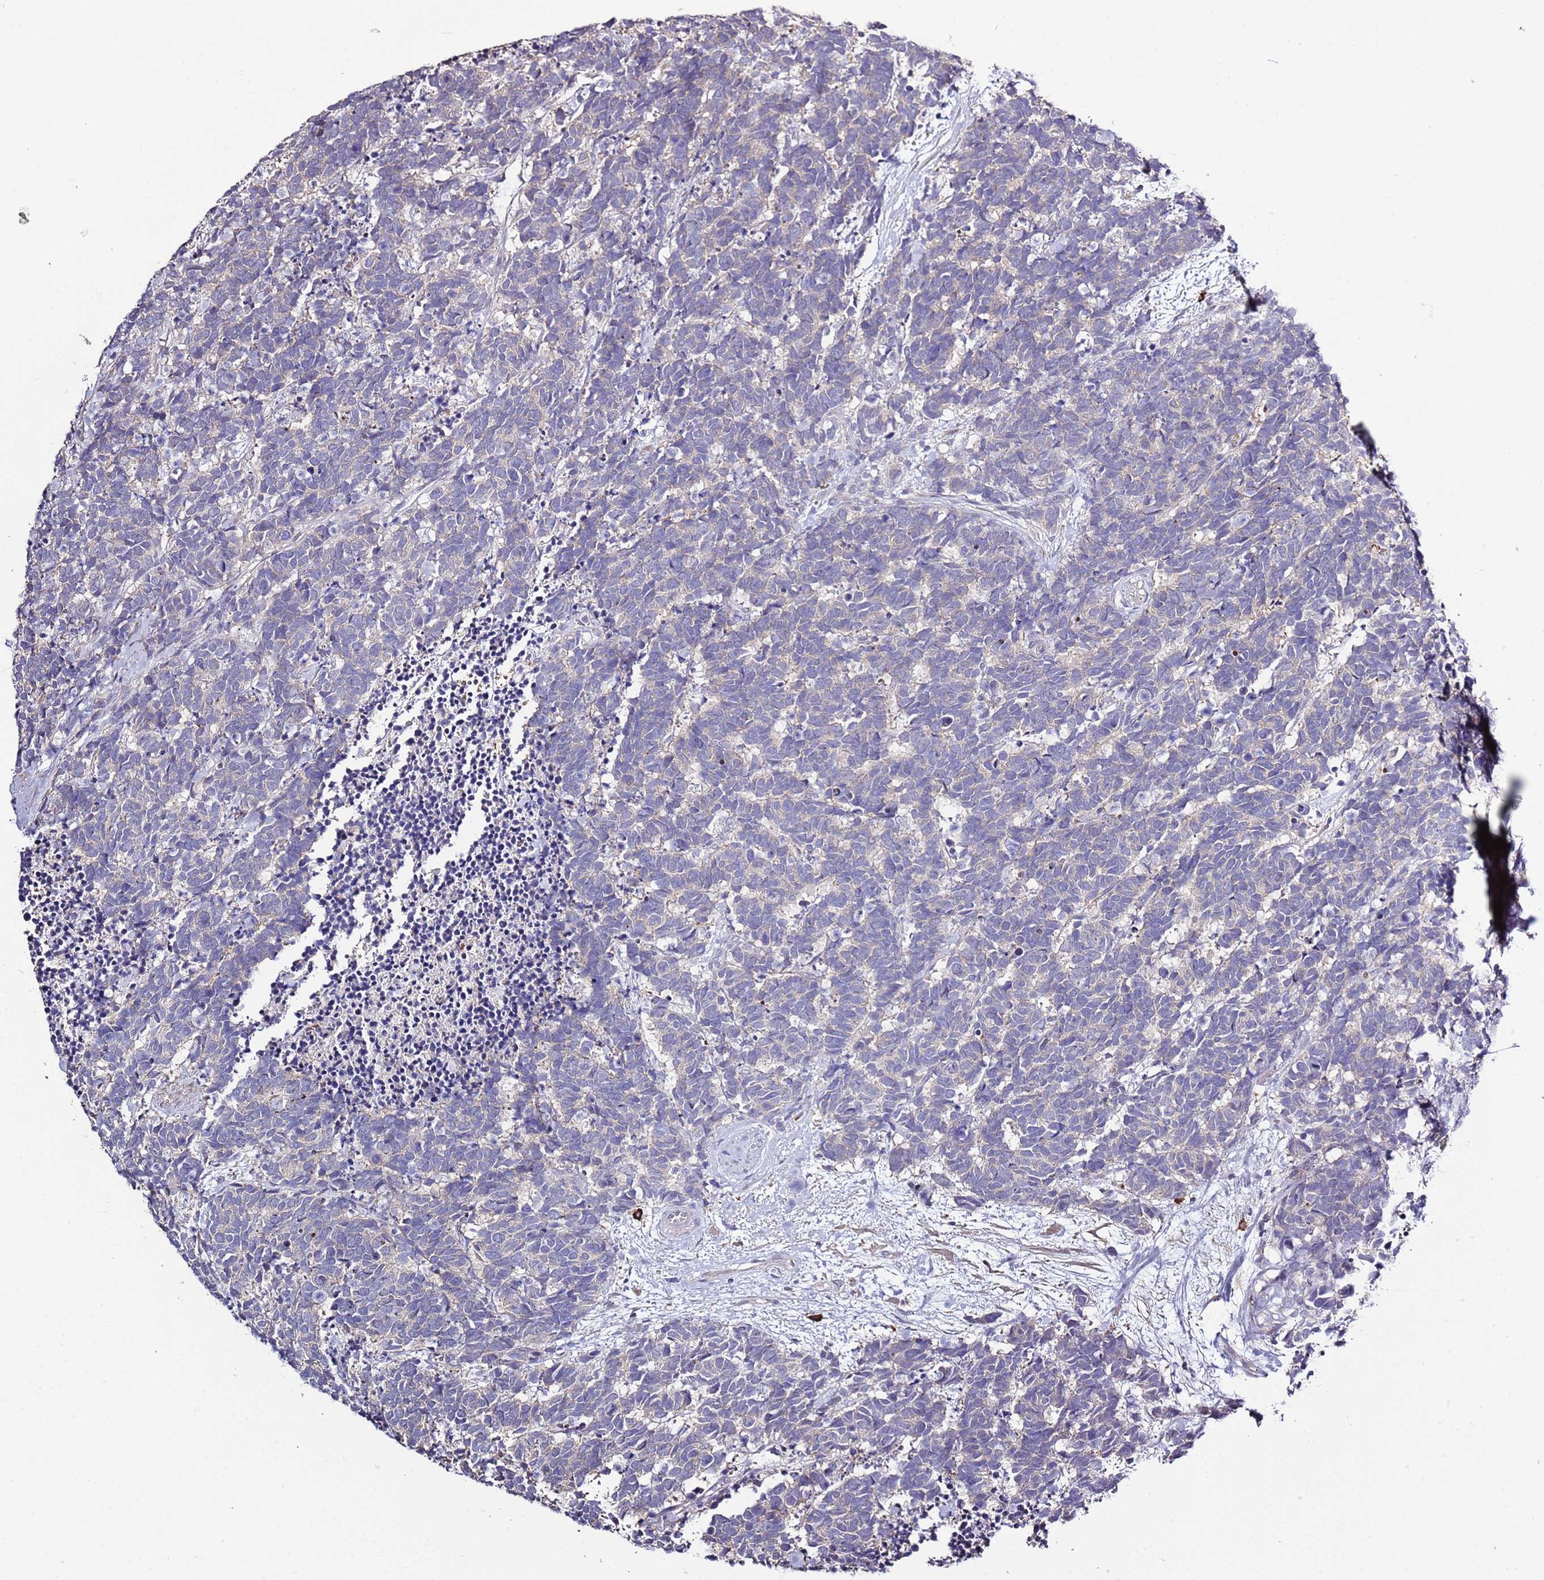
{"staining": {"intensity": "negative", "quantity": "none", "location": "none"}, "tissue": "carcinoid", "cell_type": "Tumor cells", "image_type": "cancer", "snomed": [{"axis": "morphology", "description": "Carcinoma, NOS"}, {"axis": "morphology", "description": "Carcinoid, malignant, NOS"}, {"axis": "topography", "description": "Prostate"}], "caption": "A photomicrograph of human carcinoma is negative for staining in tumor cells.", "gene": "P2RY13", "patient": {"sex": "male", "age": 57}}